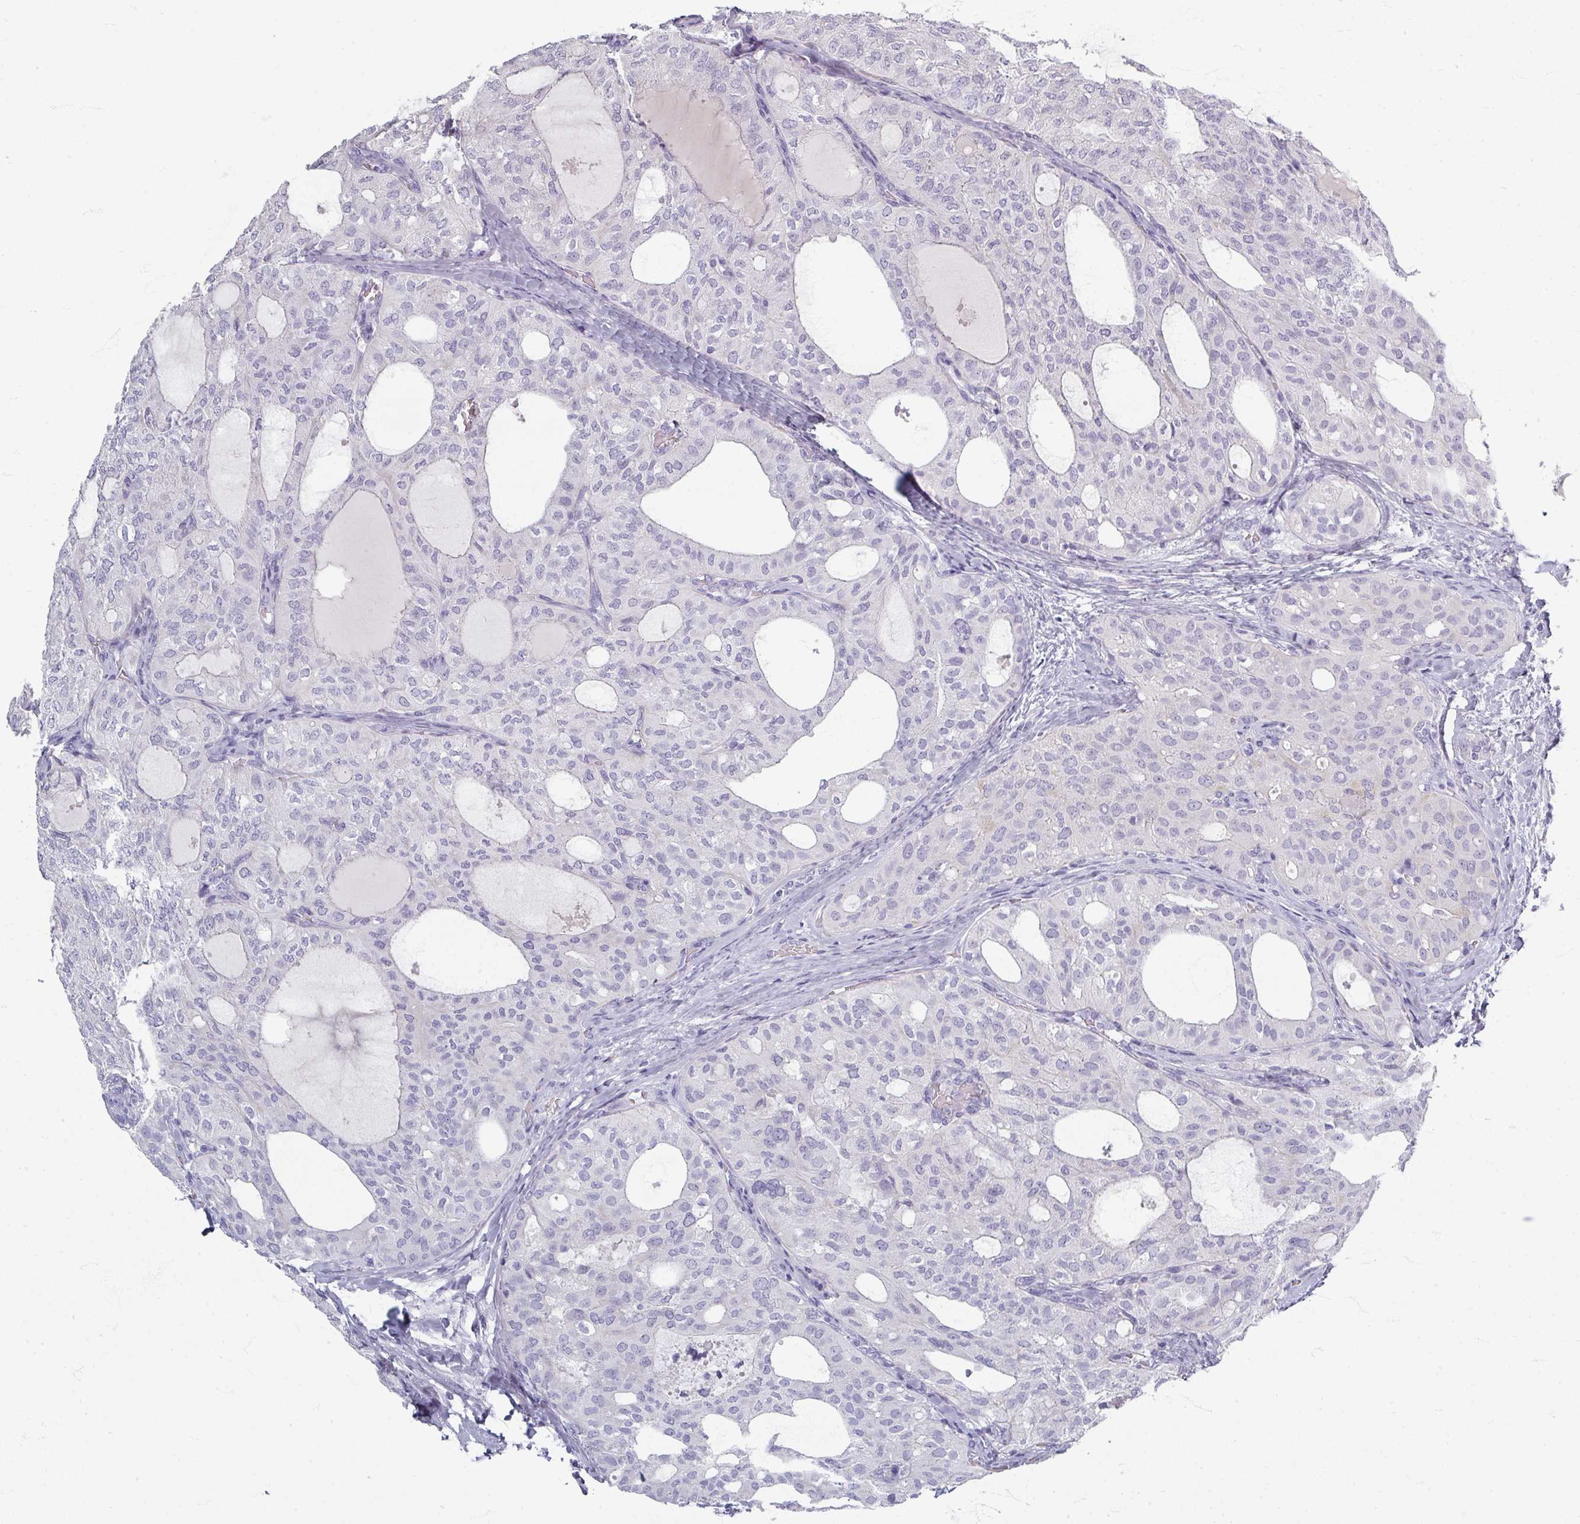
{"staining": {"intensity": "negative", "quantity": "none", "location": "none"}, "tissue": "thyroid cancer", "cell_type": "Tumor cells", "image_type": "cancer", "snomed": [{"axis": "morphology", "description": "Follicular adenoma carcinoma, NOS"}, {"axis": "topography", "description": "Thyroid gland"}], "caption": "DAB immunohistochemical staining of thyroid cancer (follicular adenoma carcinoma) displays no significant staining in tumor cells.", "gene": "ZNF878", "patient": {"sex": "male", "age": 75}}